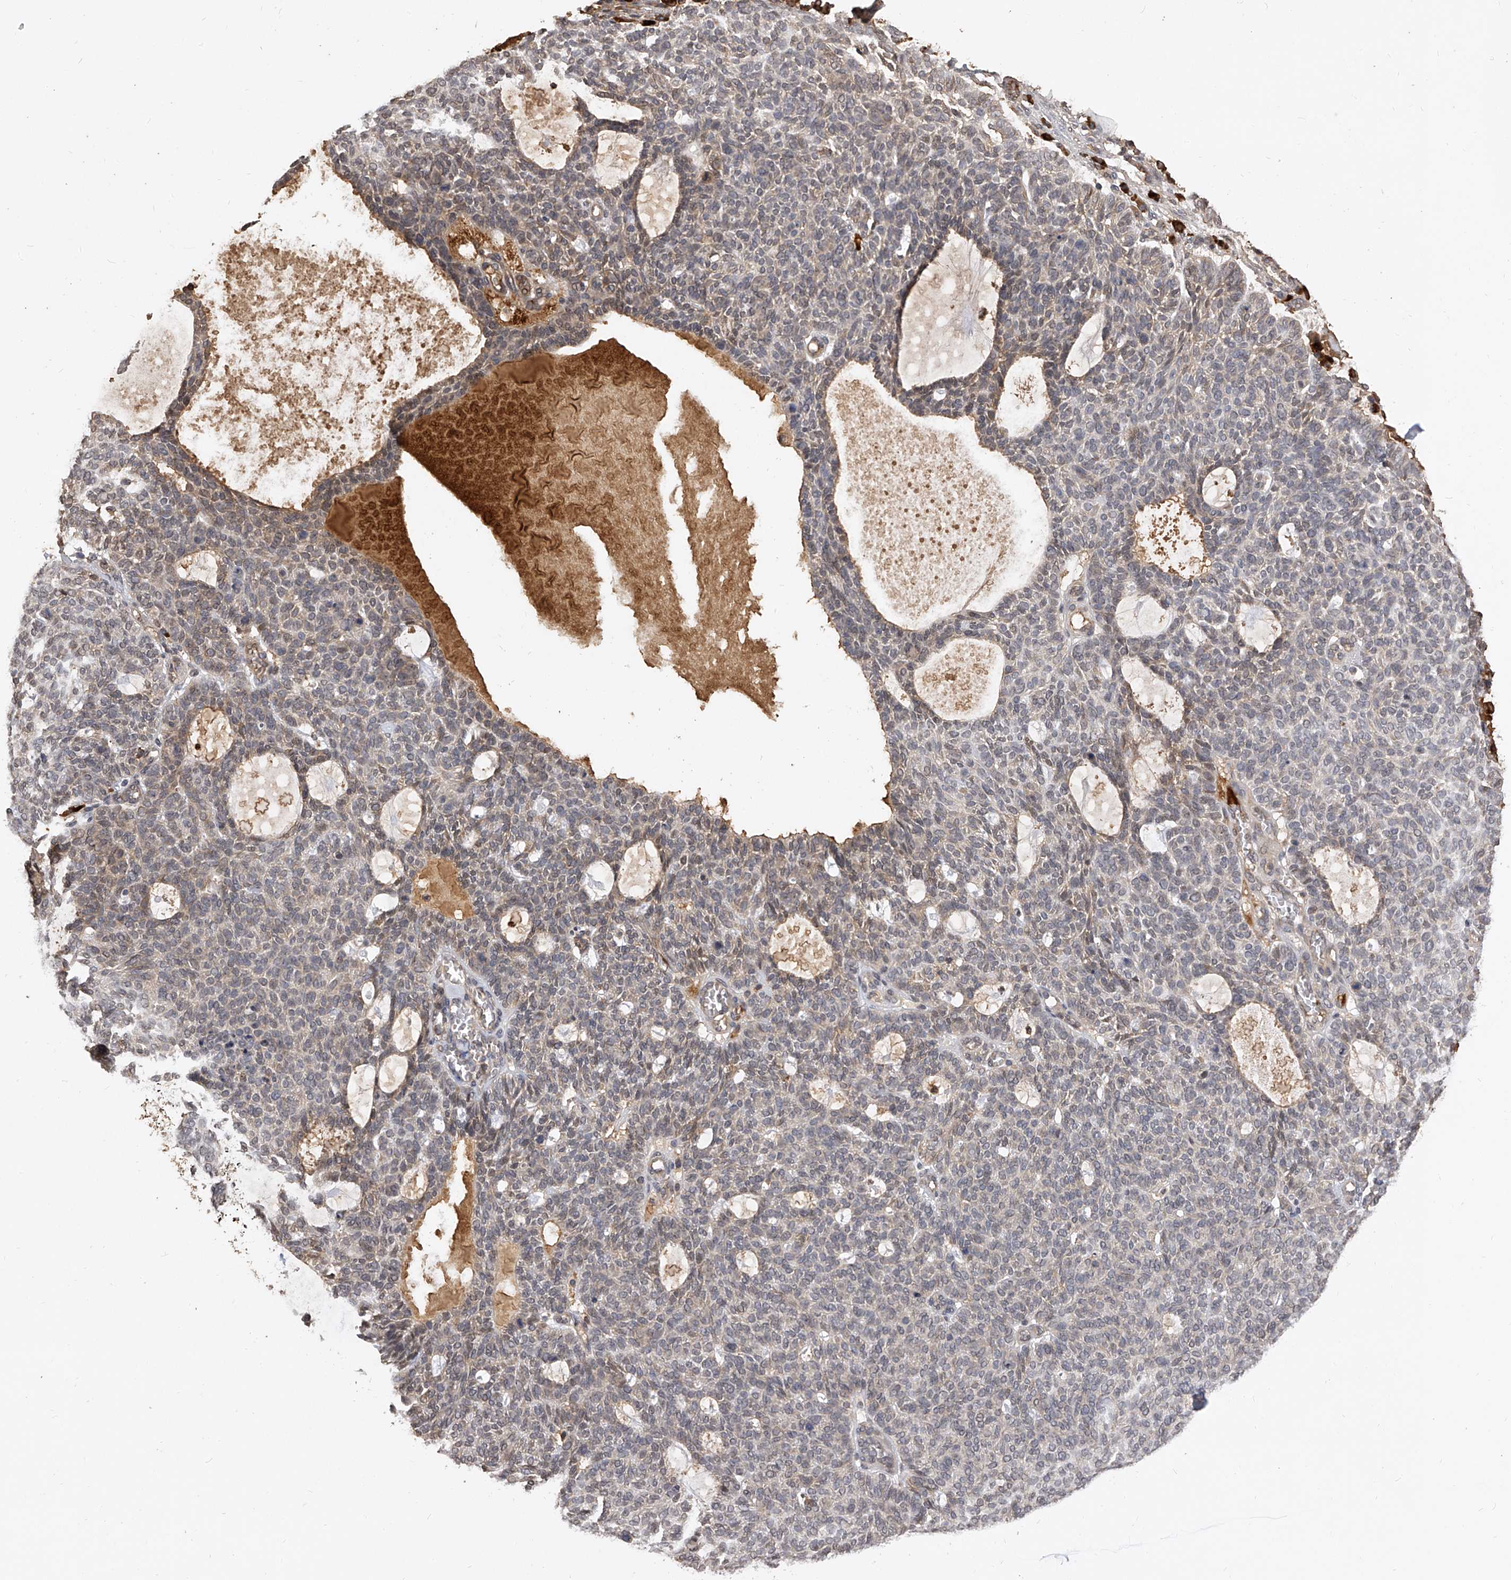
{"staining": {"intensity": "weak", "quantity": "<25%", "location": "cytoplasmic/membranous"}, "tissue": "skin cancer", "cell_type": "Tumor cells", "image_type": "cancer", "snomed": [{"axis": "morphology", "description": "Squamous cell carcinoma, NOS"}, {"axis": "topography", "description": "Skin"}], "caption": "Tumor cells are negative for brown protein staining in skin squamous cell carcinoma.", "gene": "CFAP410", "patient": {"sex": "female", "age": 90}}